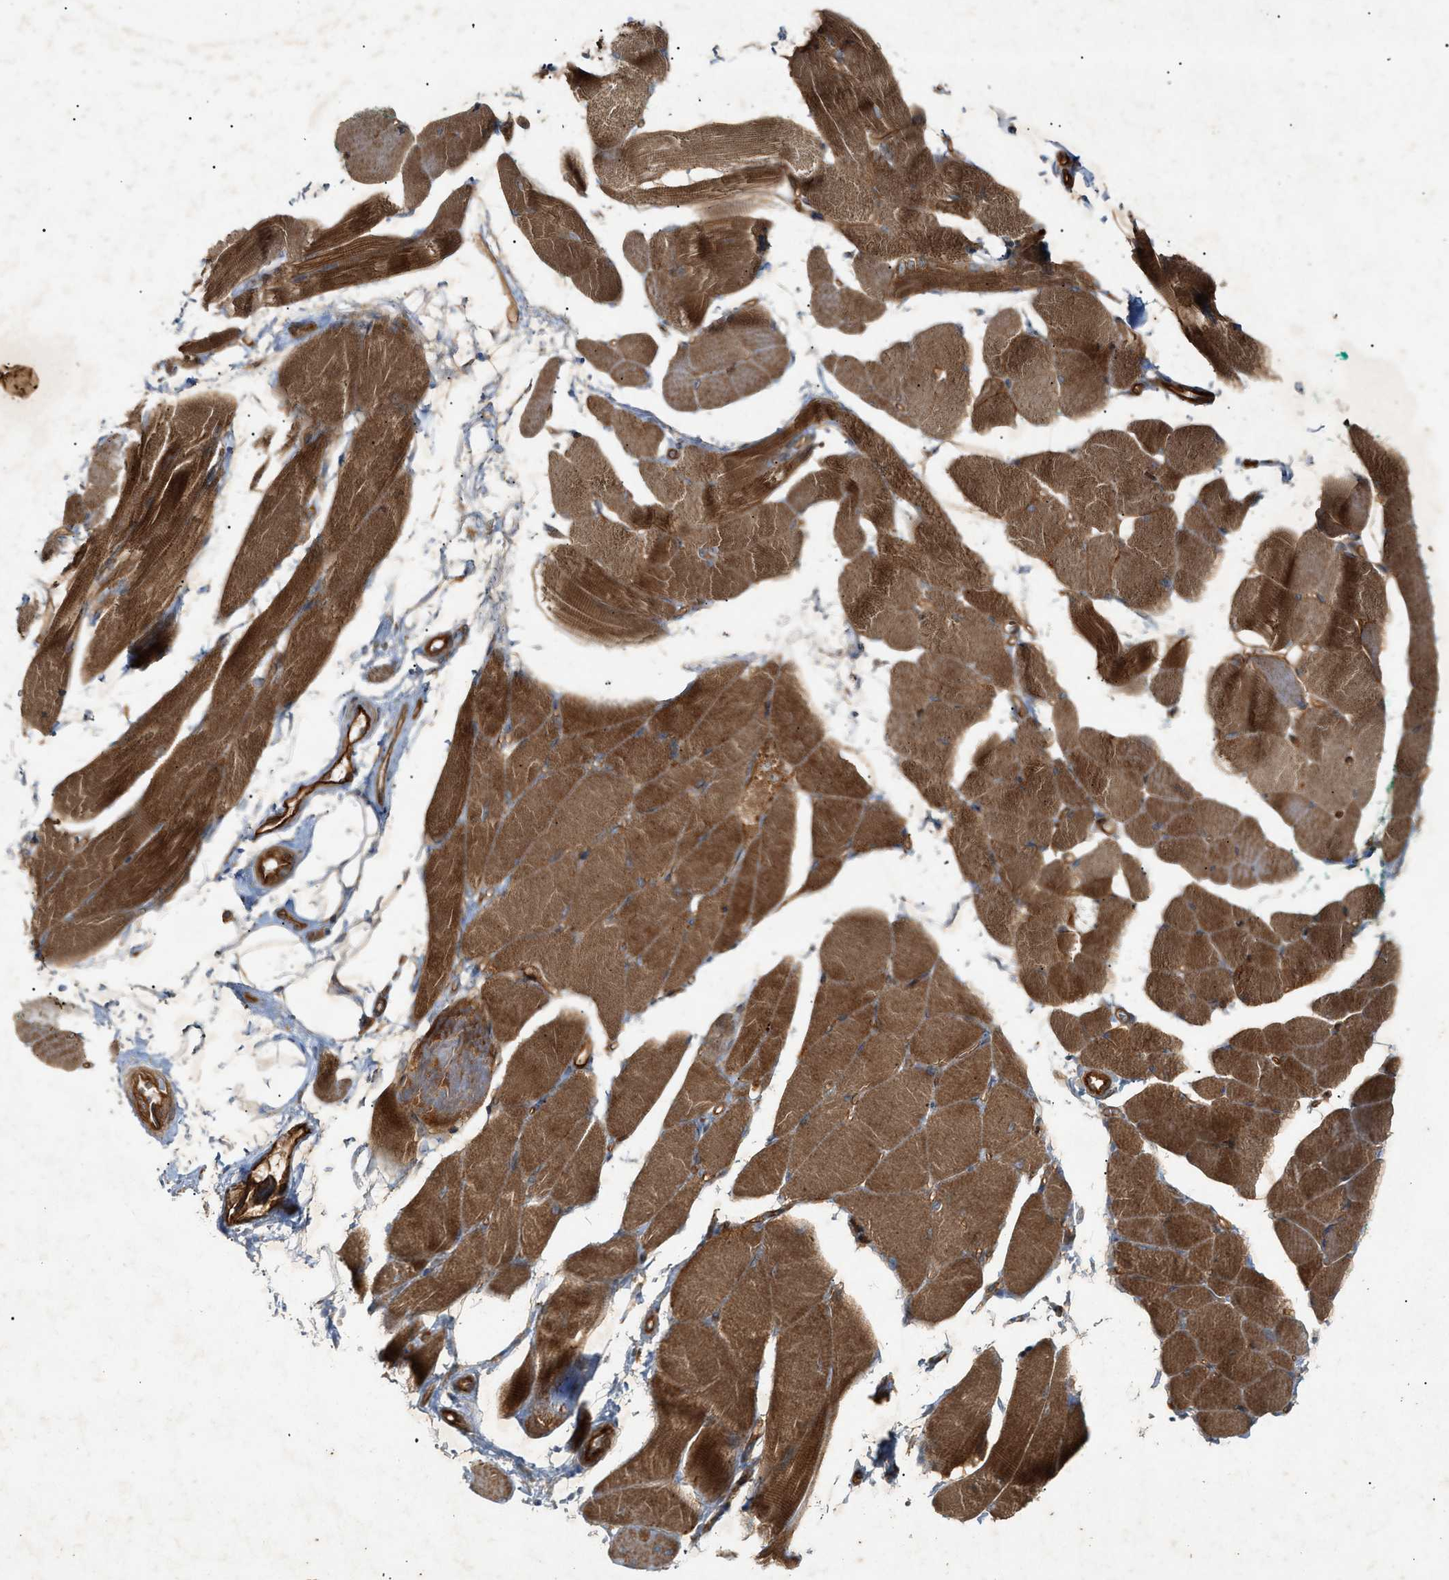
{"staining": {"intensity": "strong", "quantity": ">75%", "location": "cytoplasmic/membranous"}, "tissue": "skeletal muscle", "cell_type": "Myocytes", "image_type": "normal", "snomed": [{"axis": "morphology", "description": "Normal tissue, NOS"}, {"axis": "topography", "description": "Skeletal muscle"}, {"axis": "topography", "description": "Peripheral nerve tissue"}], "caption": "Myocytes display high levels of strong cytoplasmic/membranous positivity in about >75% of cells in unremarkable skeletal muscle. (brown staining indicates protein expression, while blue staining denotes nuclei).", "gene": "MTCH1", "patient": {"sex": "female", "age": 84}}